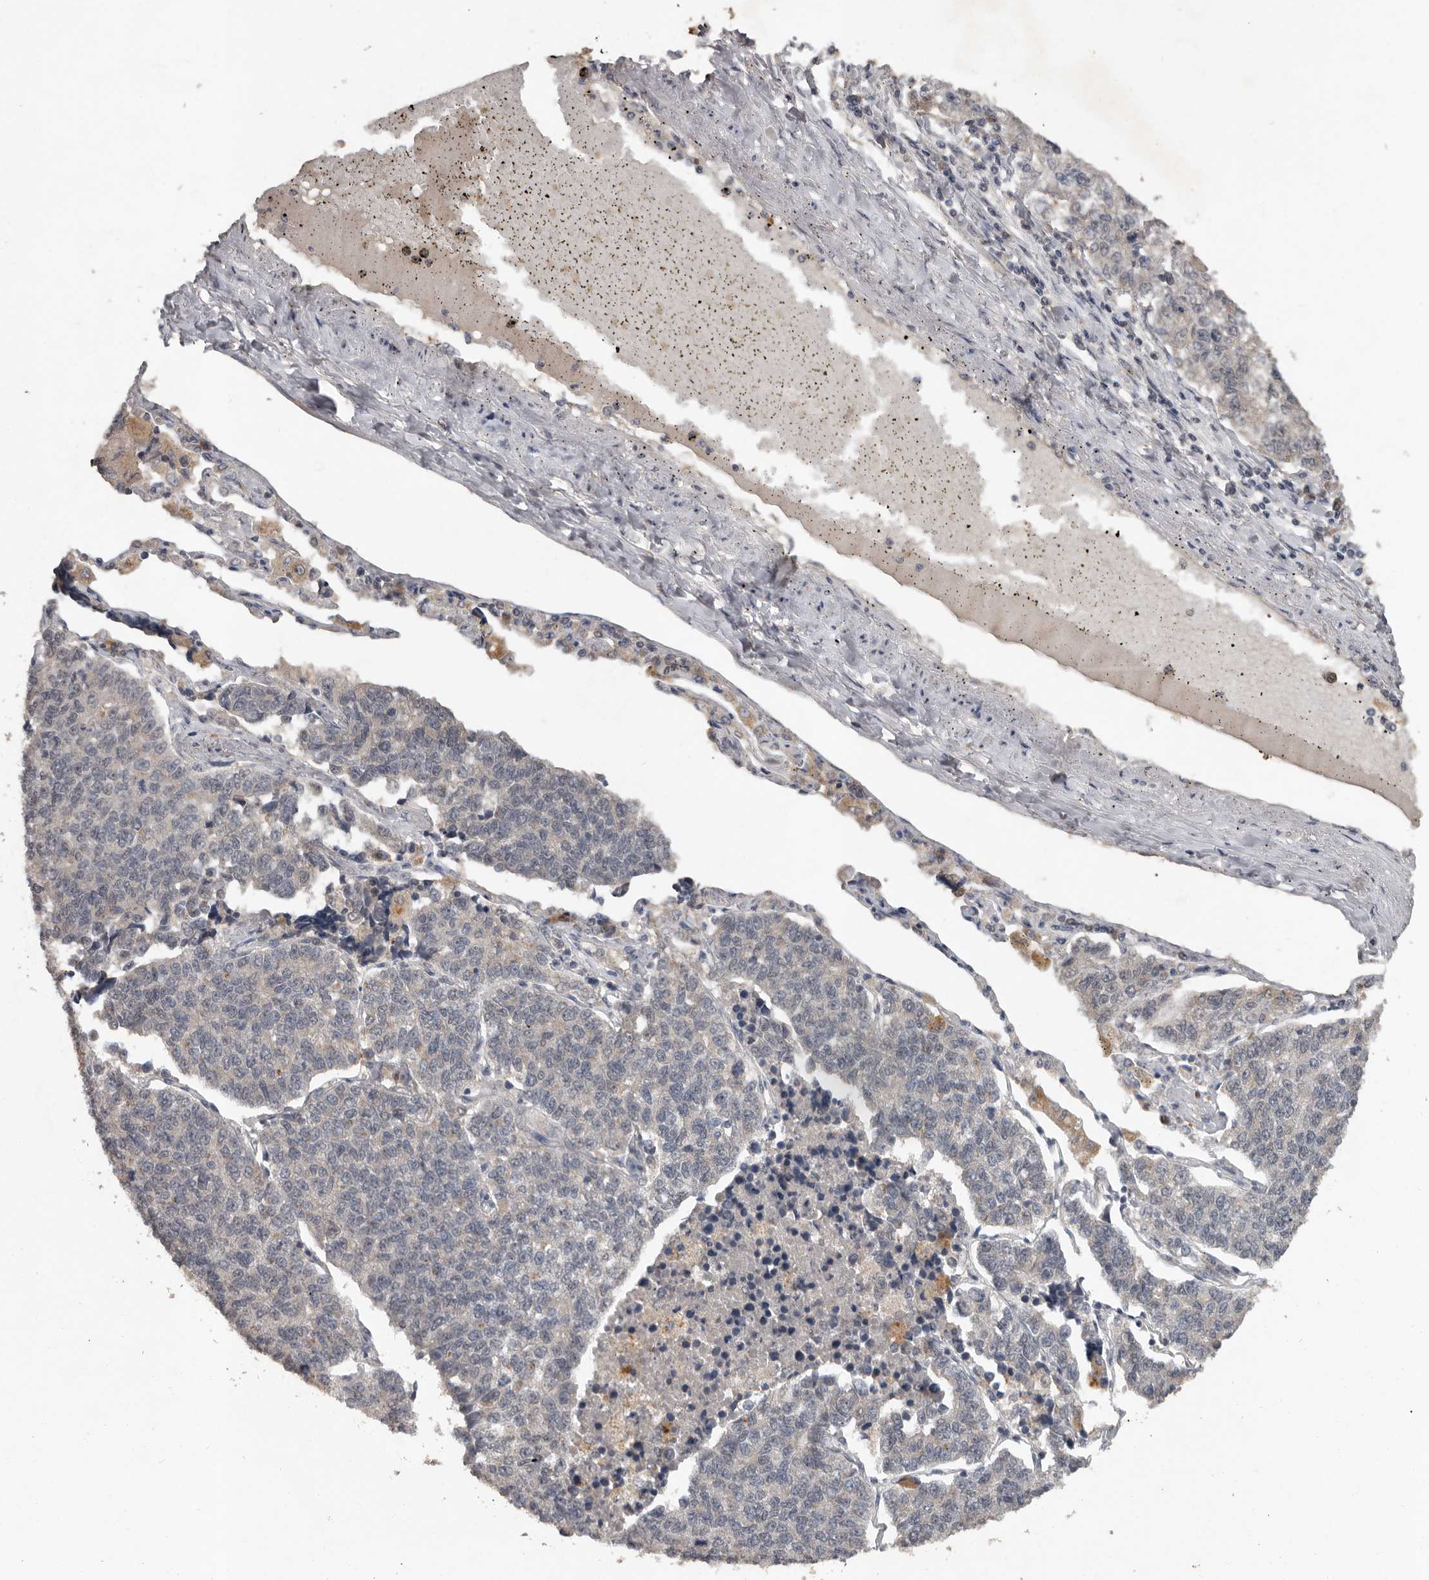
{"staining": {"intensity": "negative", "quantity": "none", "location": "none"}, "tissue": "lung cancer", "cell_type": "Tumor cells", "image_type": "cancer", "snomed": [{"axis": "morphology", "description": "Adenocarcinoma, NOS"}, {"axis": "topography", "description": "Lung"}], "caption": "The immunohistochemistry (IHC) micrograph has no significant staining in tumor cells of lung cancer tissue.", "gene": "MTF1", "patient": {"sex": "male", "age": 49}}